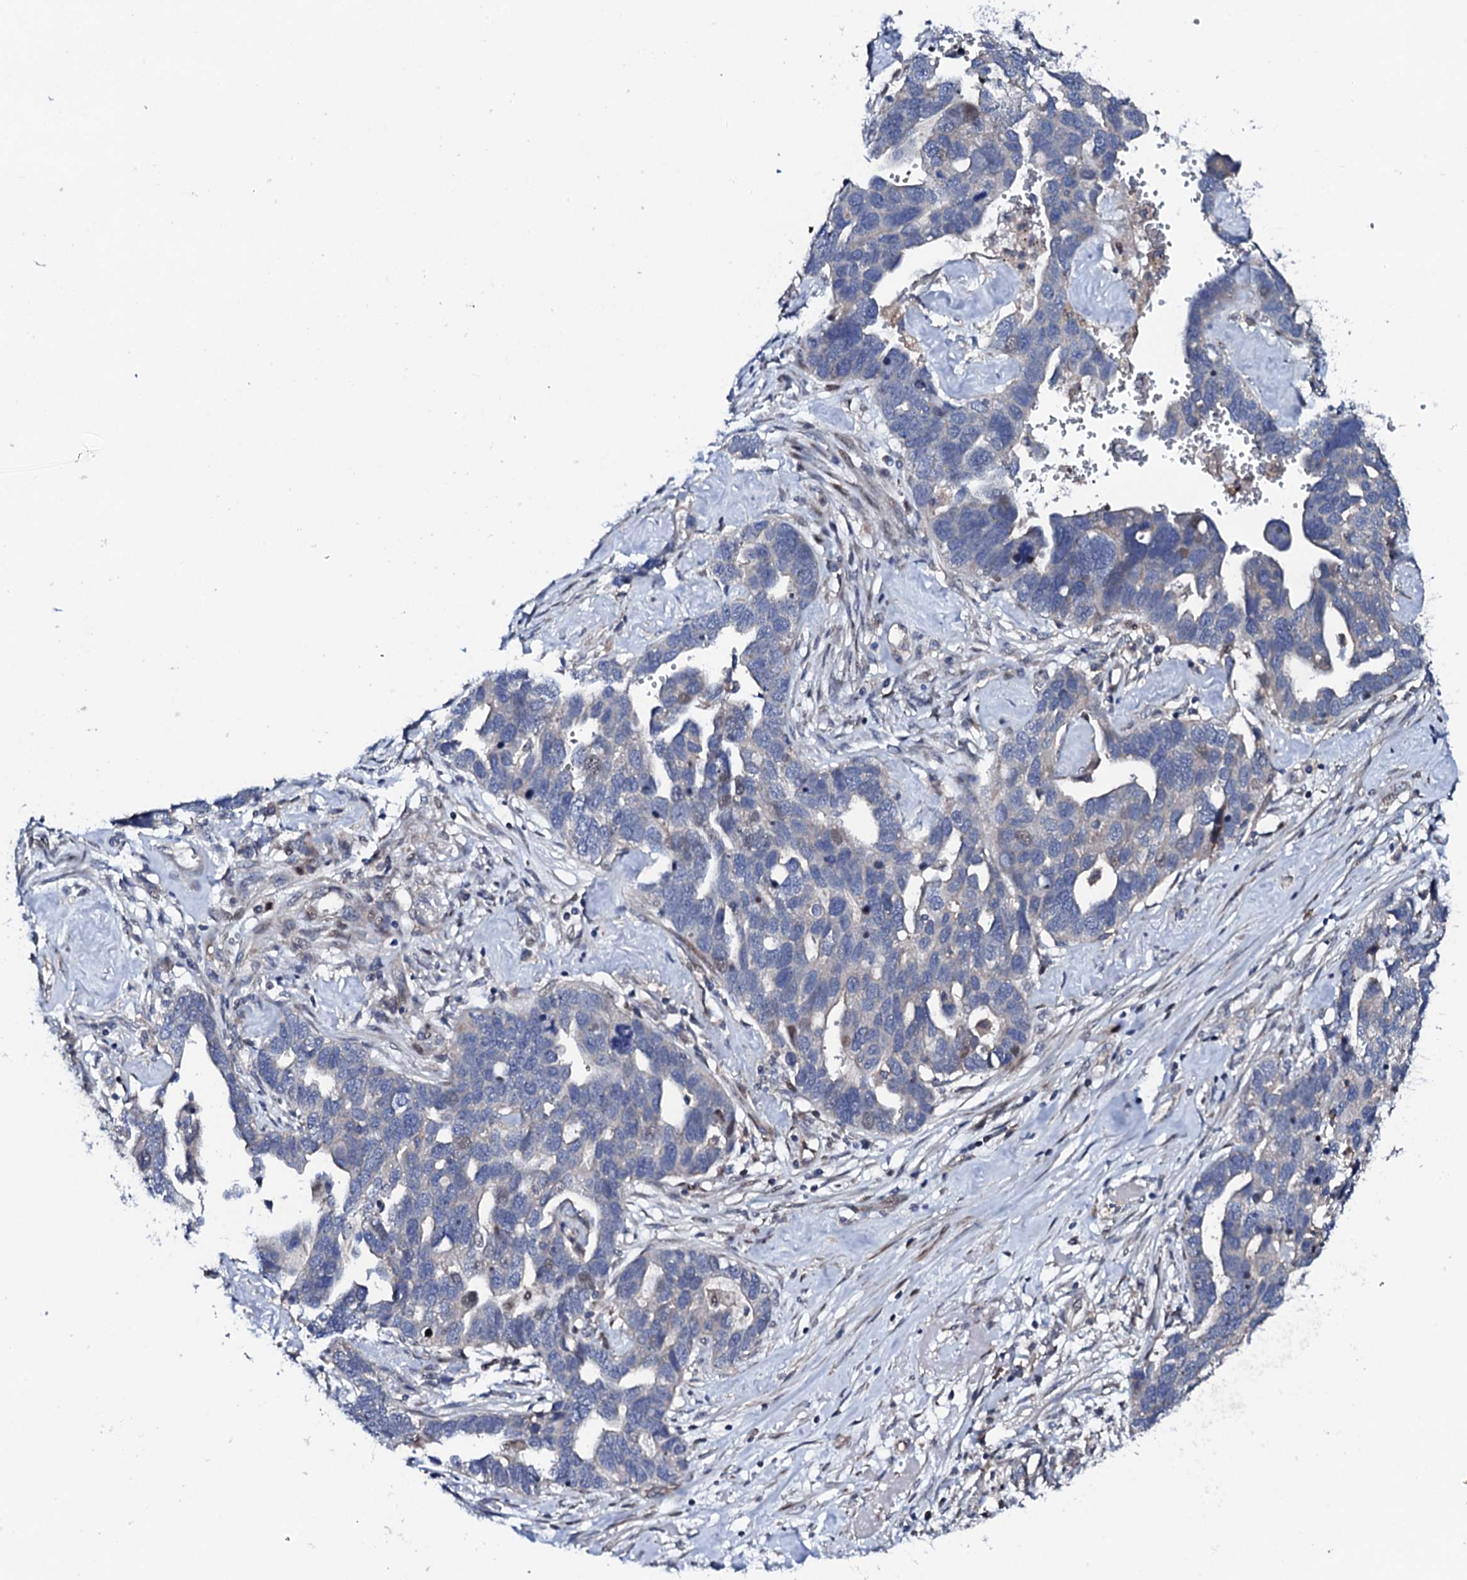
{"staining": {"intensity": "negative", "quantity": "none", "location": "none"}, "tissue": "ovarian cancer", "cell_type": "Tumor cells", "image_type": "cancer", "snomed": [{"axis": "morphology", "description": "Cystadenocarcinoma, serous, NOS"}, {"axis": "topography", "description": "Ovary"}], "caption": "An immunohistochemistry (IHC) photomicrograph of ovarian cancer is shown. There is no staining in tumor cells of ovarian cancer. The staining is performed using DAB (3,3'-diaminobenzidine) brown chromogen with nuclei counter-stained in using hematoxylin.", "gene": "CIAO2A", "patient": {"sex": "female", "age": 54}}